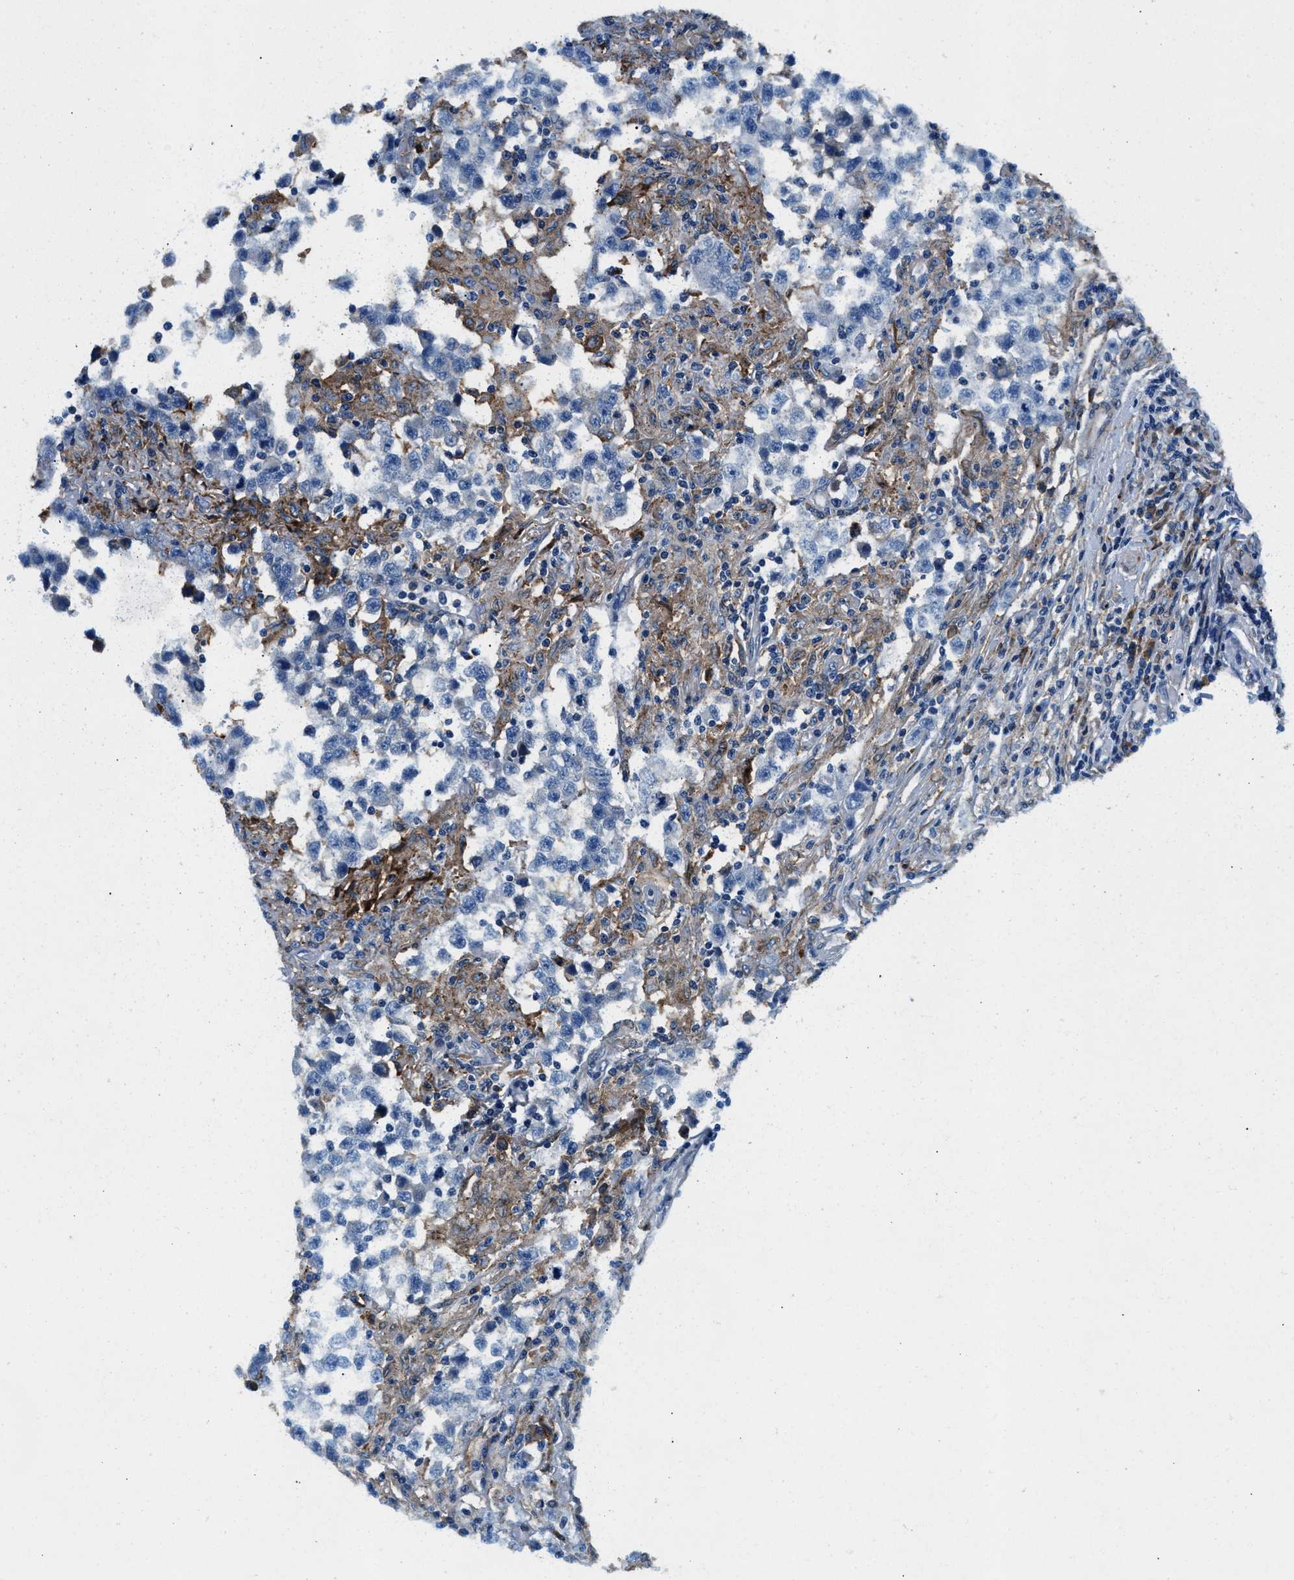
{"staining": {"intensity": "negative", "quantity": "none", "location": "none"}, "tissue": "testis cancer", "cell_type": "Tumor cells", "image_type": "cancer", "snomed": [{"axis": "morphology", "description": "Carcinoma, Embryonal, NOS"}, {"axis": "topography", "description": "Testis"}], "caption": "This image is of testis cancer (embryonal carcinoma) stained with immunohistochemistry (IHC) to label a protein in brown with the nuclei are counter-stained blue. There is no positivity in tumor cells.", "gene": "SLFN11", "patient": {"sex": "male", "age": 21}}